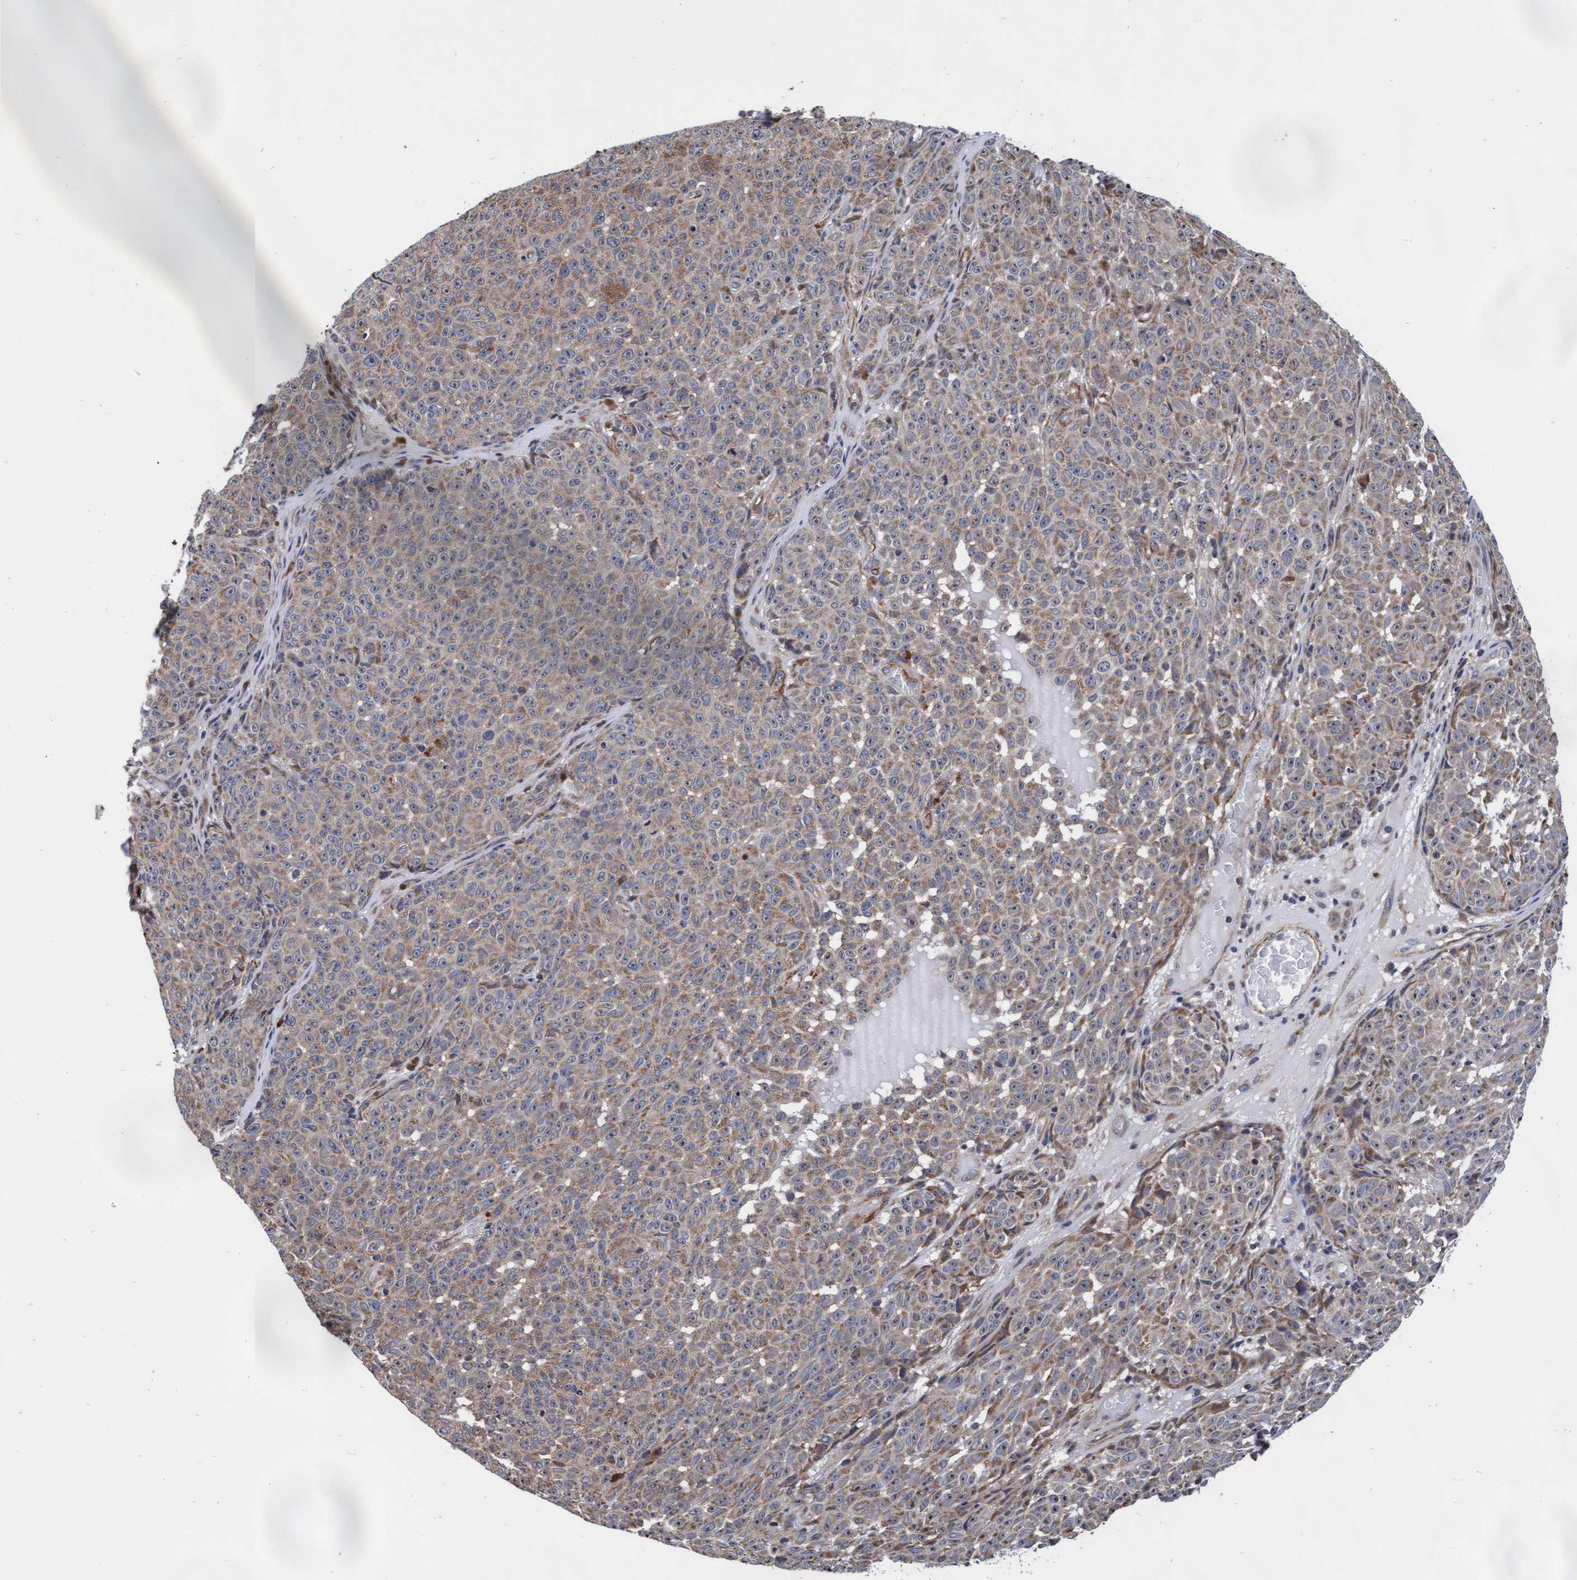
{"staining": {"intensity": "weak", "quantity": ">75%", "location": "cytoplasmic/membranous"}, "tissue": "melanoma", "cell_type": "Tumor cells", "image_type": "cancer", "snomed": [{"axis": "morphology", "description": "Malignant melanoma, NOS"}, {"axis": "topography", "description": "Skin"}], "caption": "This image displays immunohistochemistry staining of melanoma, with low weak cytoplasmic/membranous positivity in approximately >75% of tumor cells.", "gene": "EFCAB13", "patient": {"sex": "female", "age": 82}}